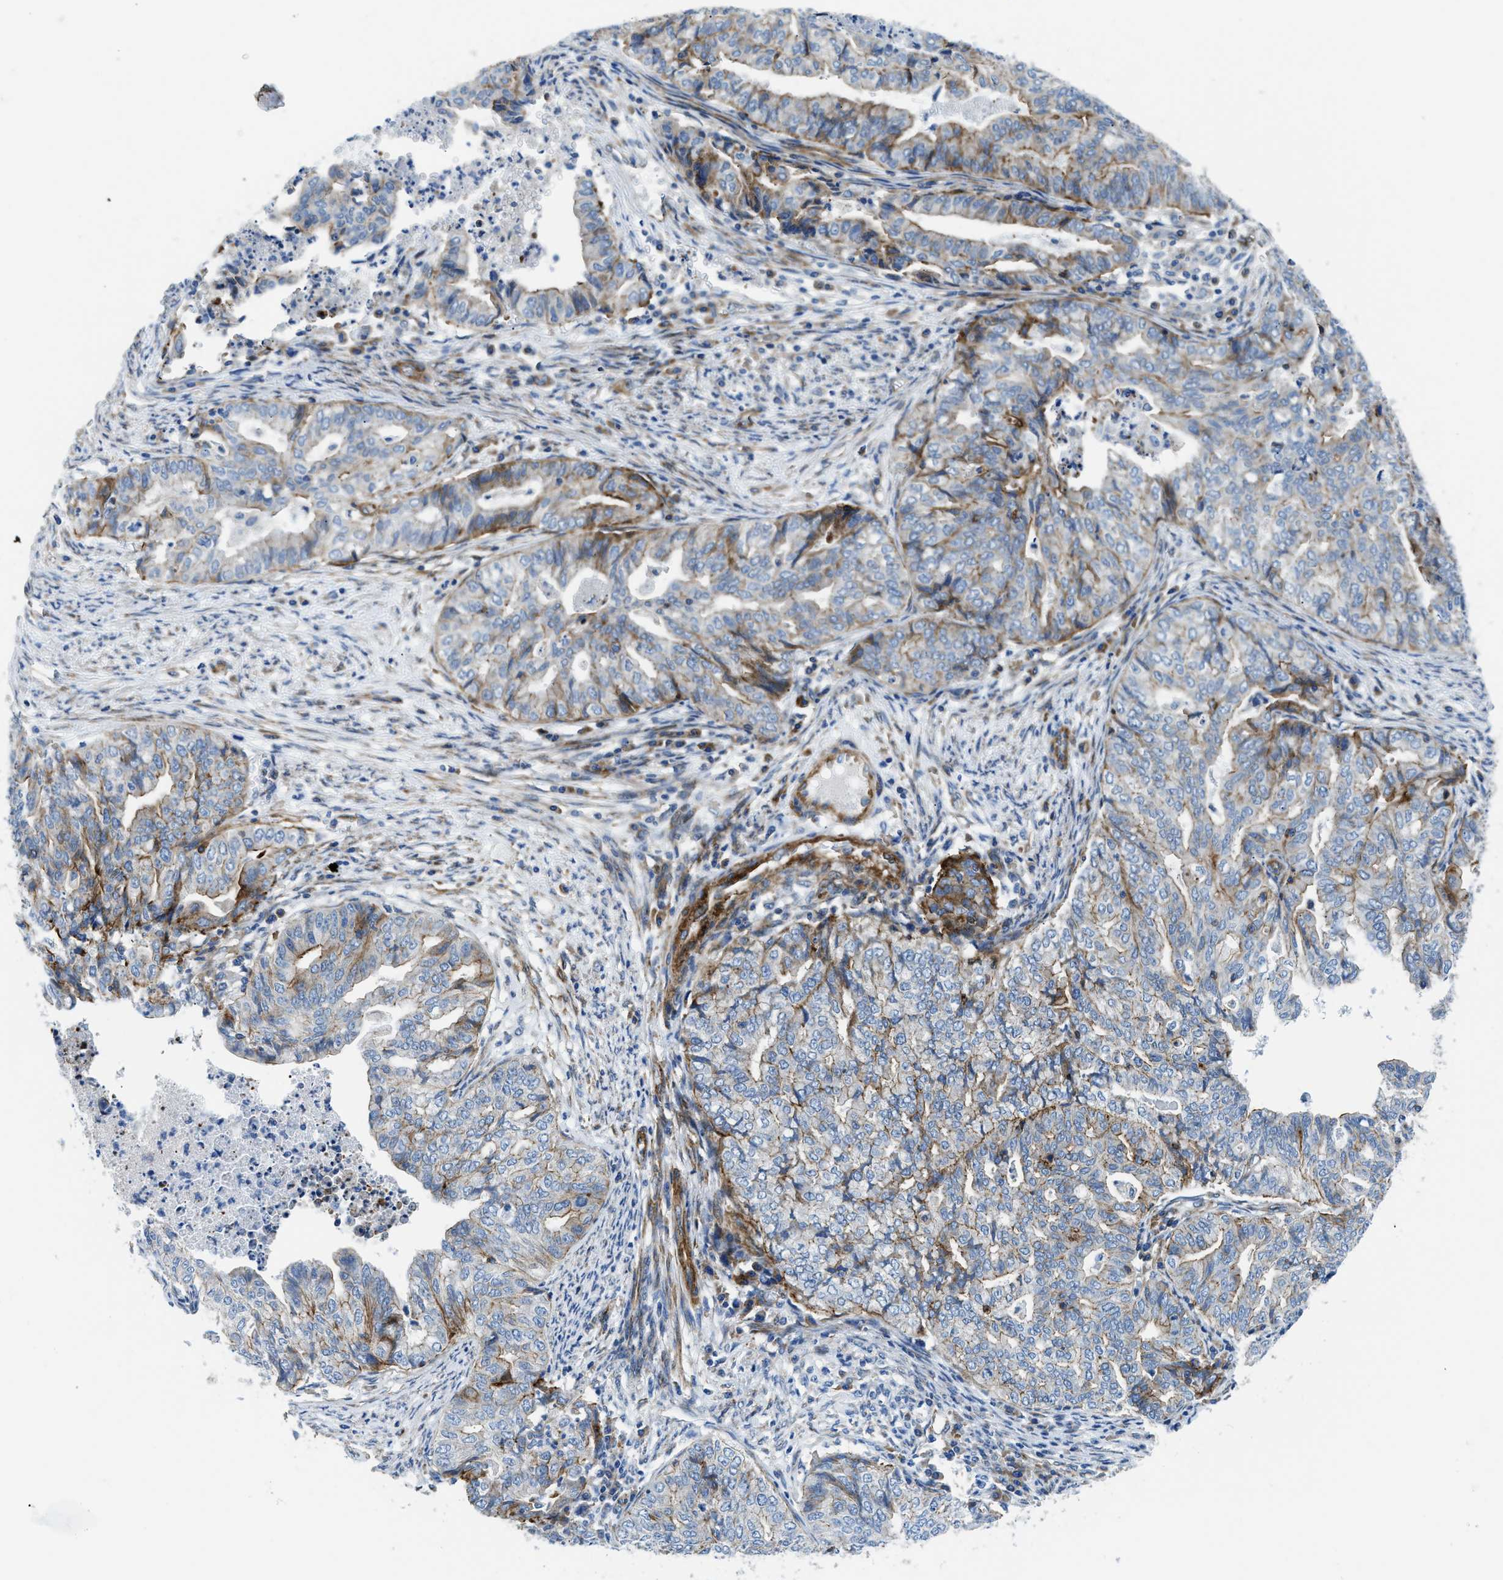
{"staining": {"intensity": "moderate", "quantity": "25%-75%", "location": "cytoplasmic/membranous"}, "tissue": "endometrial cancer", "cell_type": "Tumor cells", "image_type": "cancer", "snomed": [{"axis": "morphology", "description": "Adenocarcinoma, NOS"}, {"axis": "topography", "description": "Endometrium"}], "caption": "Protein expression analysis of human adenocarcinoma (endometrial) reveals moderate cytoplasmic/membranous staining in approximately 25%-75% of tumor cells.", "gene": "CUTA", "patient": {"sex": "female", "age": 79}}